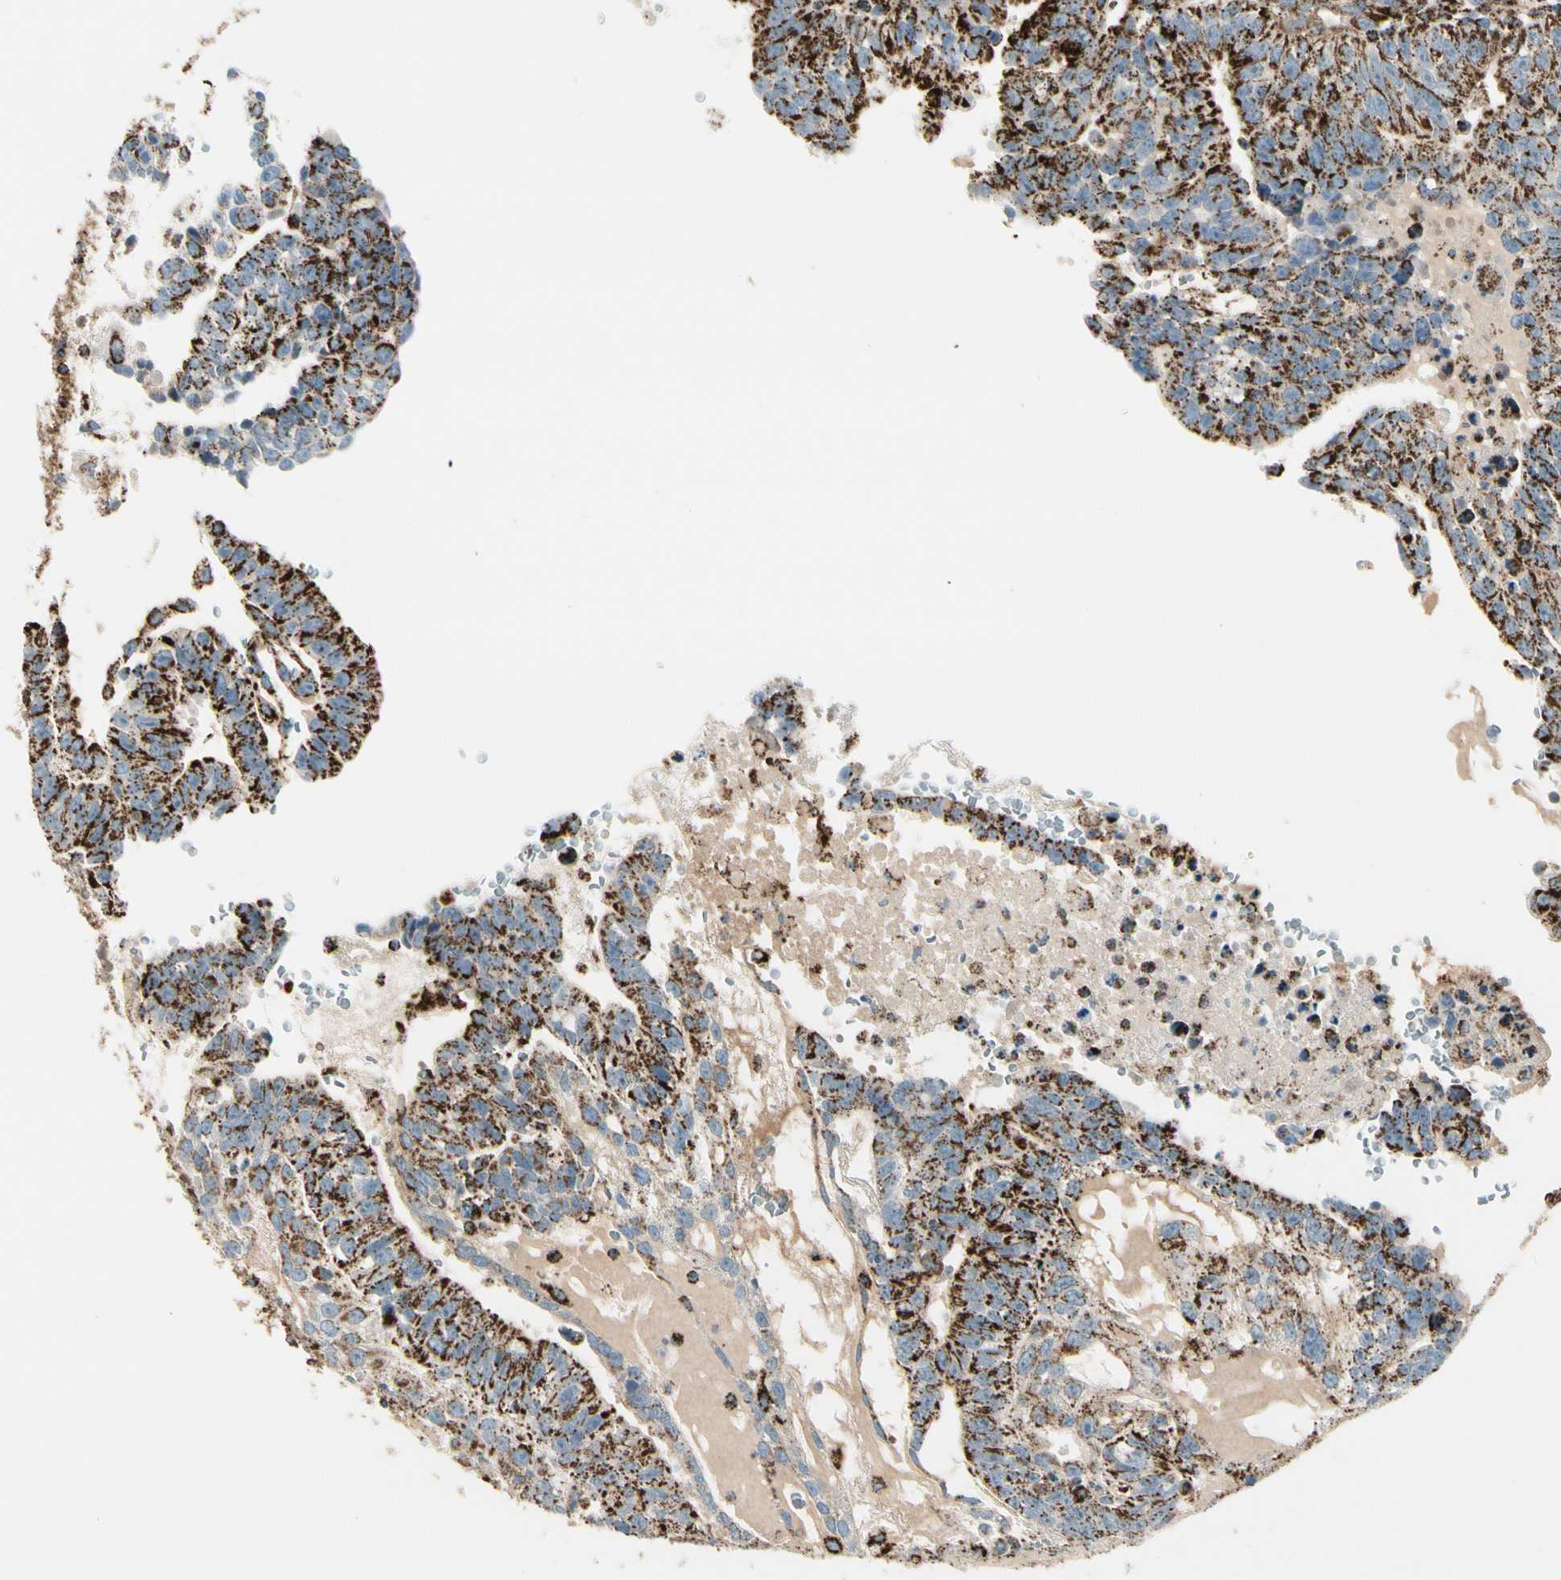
{"staining": {"intensity": "strong", "quantity": ">75%", "location": "cytoplasmic/membranous"}, "tissue": "testis cancer", "cell_type": "Tumor cells", "image_type": "cancer", "snomed": [{"axis": "morphology", "description": "Seminoma, NOS"}, {"axis": "morphology", "description": "Carcinoma, Embryonal, NOS"}, {"axis": "topography", "description": "Testis"}], "caption": "Testis cancer (seminoma) was stained to show a protein in brown. There is high levels of strong cytoplasmic/membranous positivity in about >75% of tumor cells.", "gene": "ME2", "patient": {"sex": "male", "age": 52}}